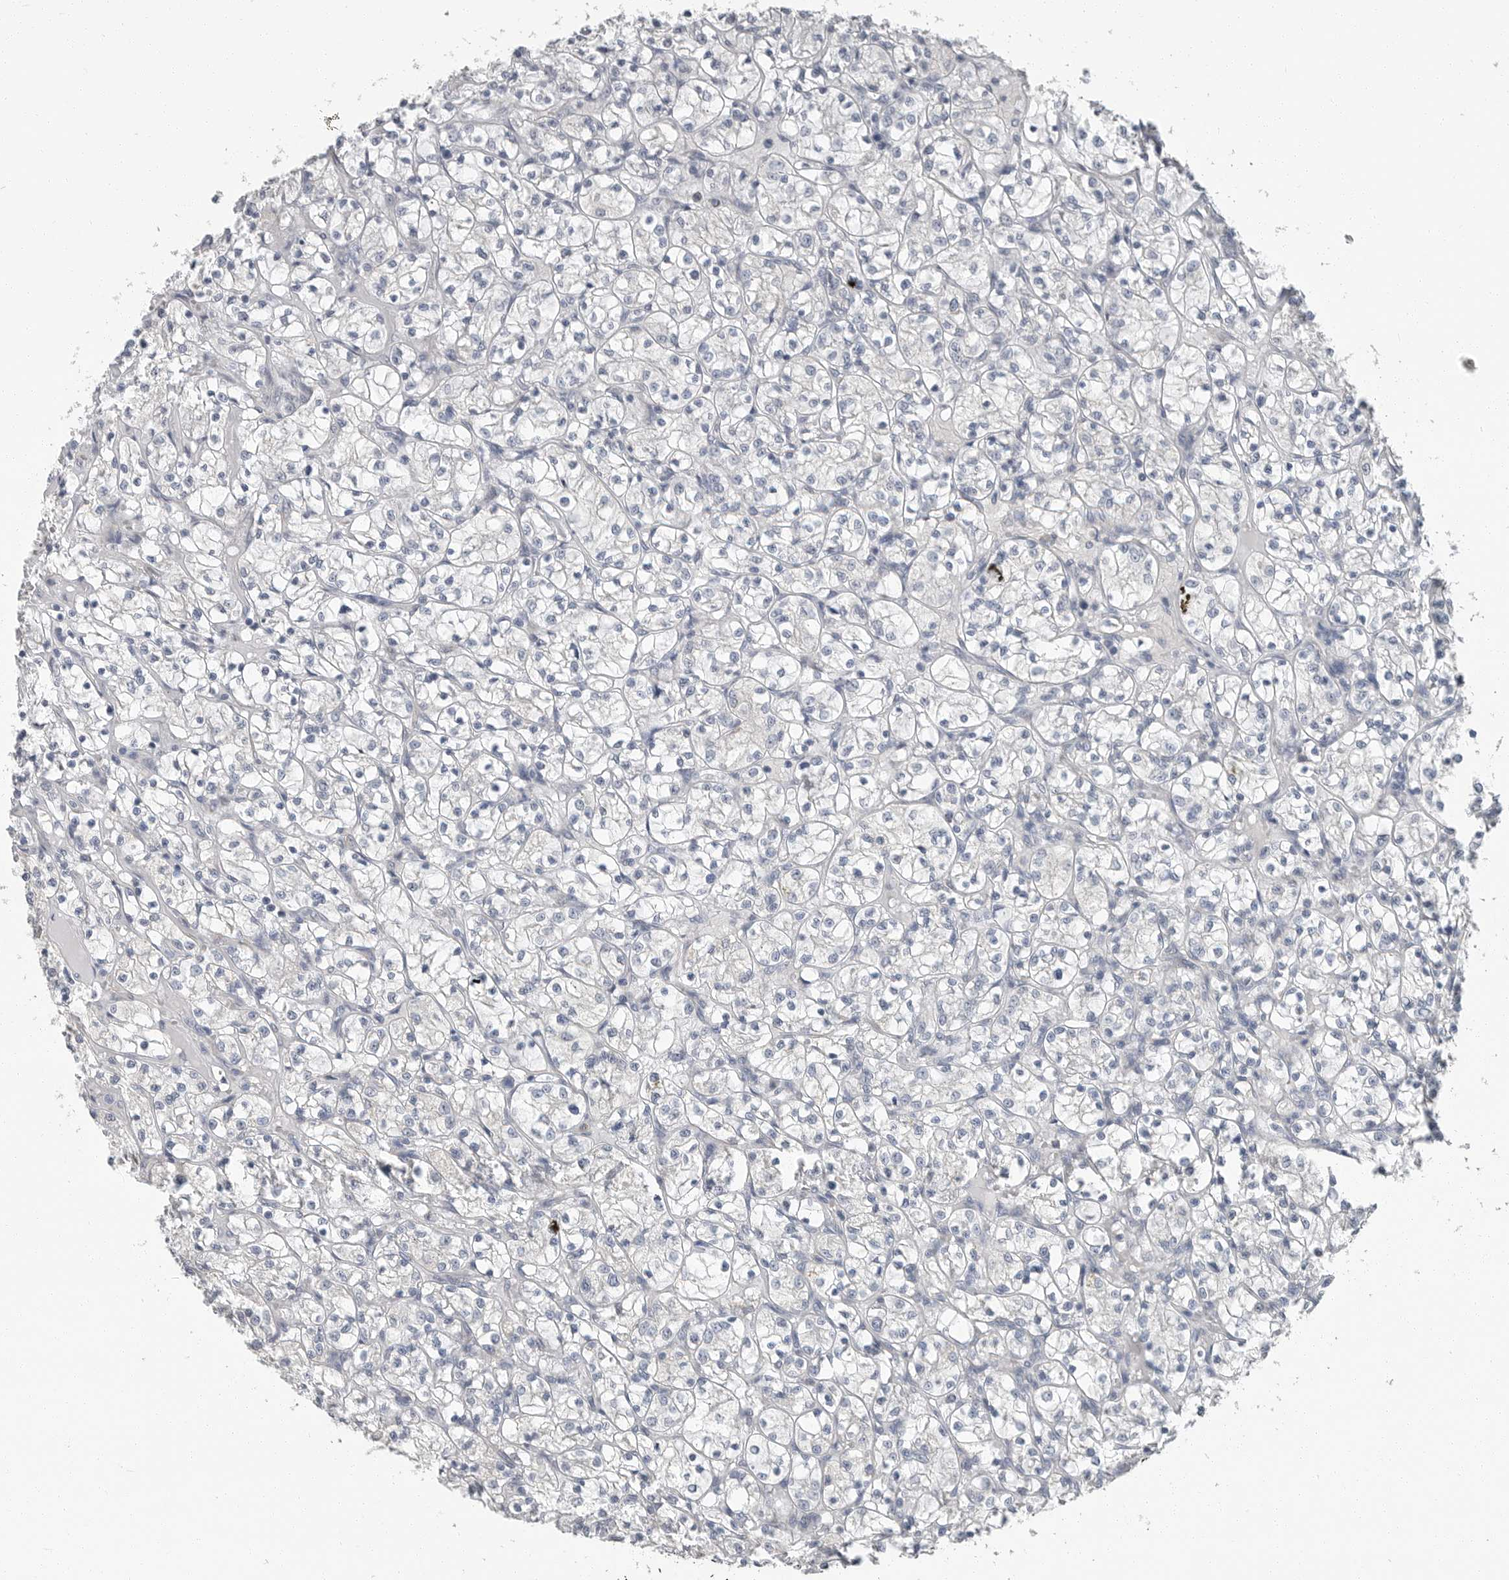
{"staining": {"intensity": "negative", "quantity": "none", "location": "none"}, "tissue": "renal cancer", "cell_type": "Tumor cells", "image_type": "cancer", "snomed": [{"axis": "morphology", "description": "Adenocarcinoma, NOS"}, {"axis": "topography", "description": "Kidney"}], "caption": "Tumor cells are negative for brown protein staining in renal cancer.", "gene": "PLN", "patient": {"sex": "female", "age": 69}}